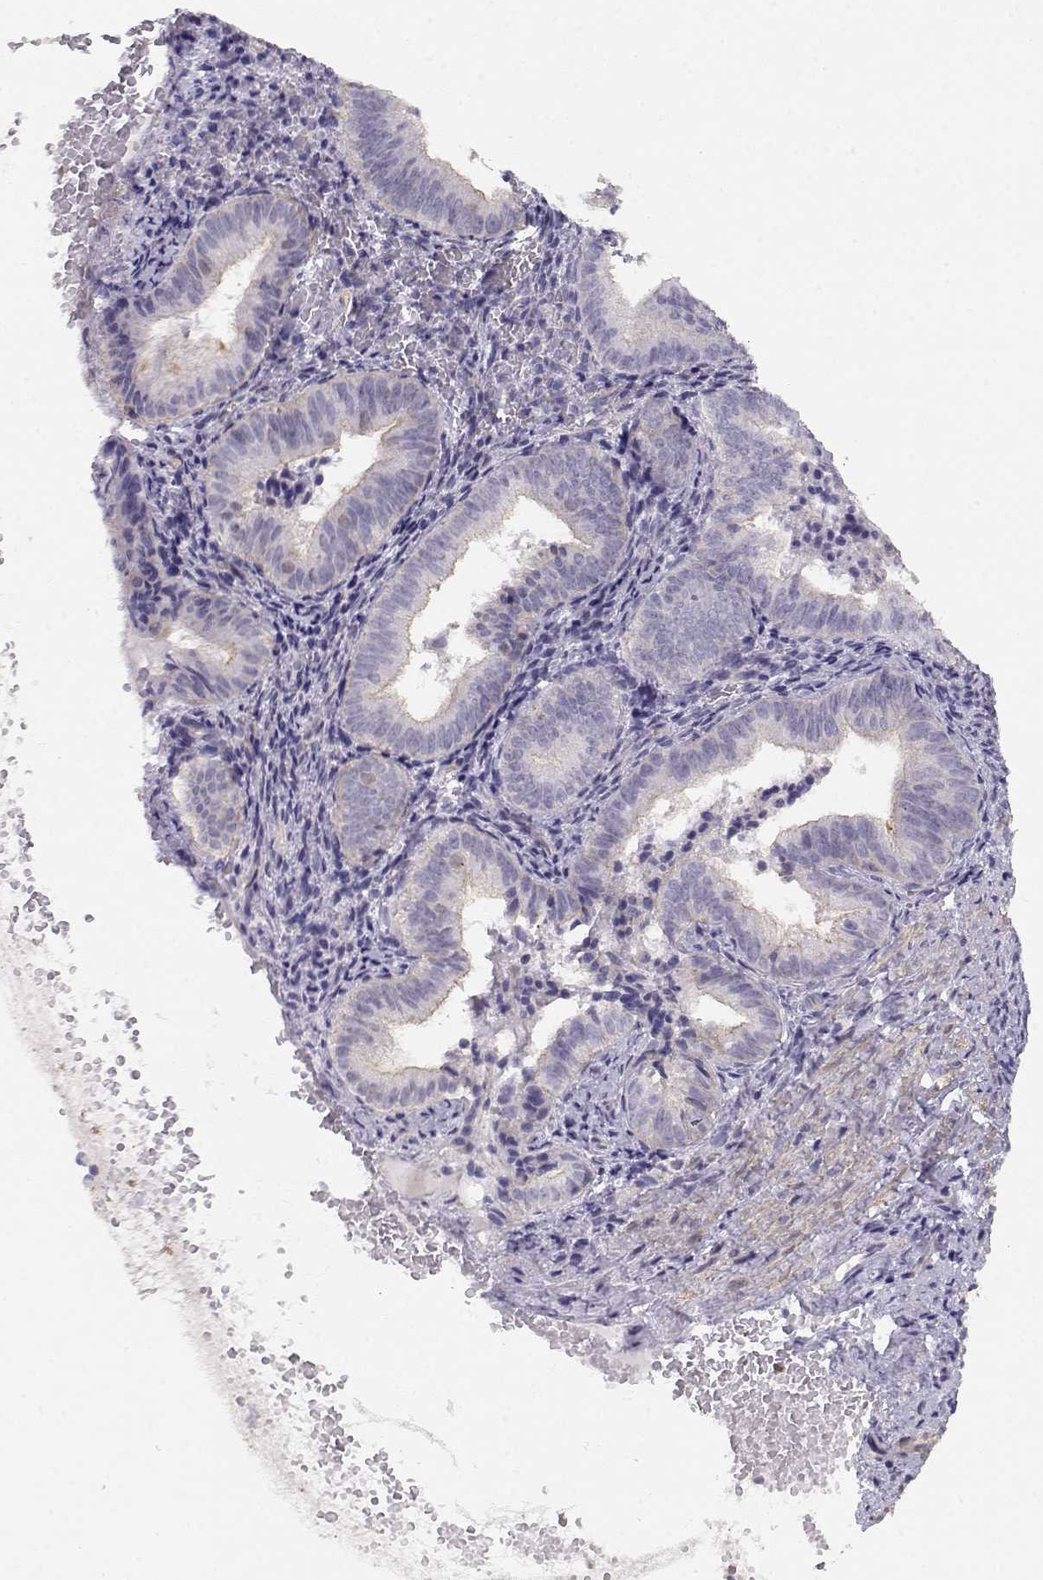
{"staining": {"intensity": "negative", "quantity": "none", "location": "none"}, "tissue": "endometrium", "cell_type": "Cells in endometrial stroma", "image_type": "normal", "snomed": [{"axis": "morphology", "description": "Normal tissue, NOS"}, {"axis": "topography", "description": "Endometrium"}], "caption": "DAB immunohistochemical staining of benign endometrium exhibits no significant staining in cells in endometrial stroma.", "gene": "DAPL1", "patient": {"sex": "female", "age": 42}}